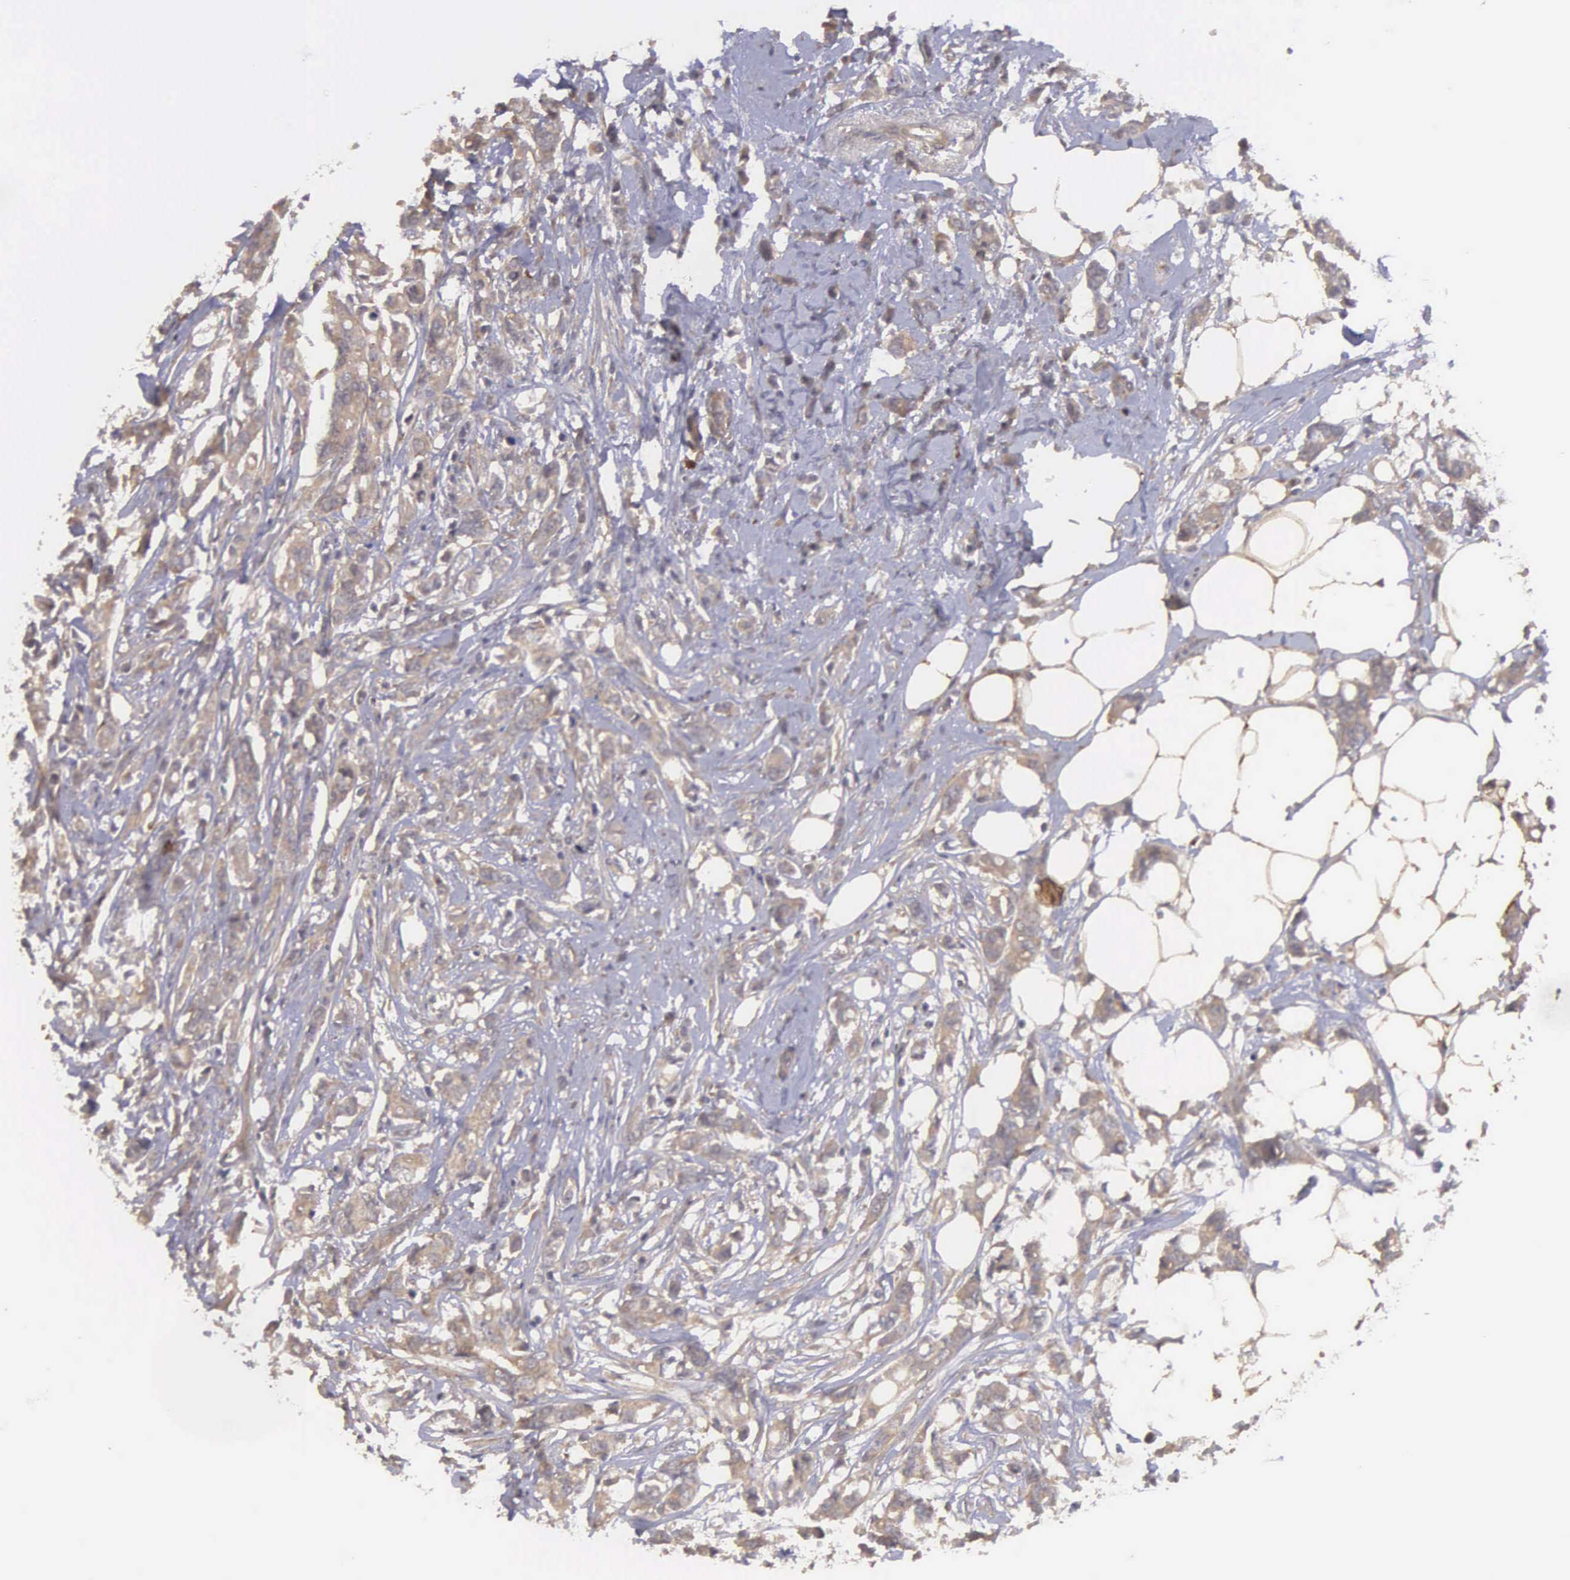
{"staining": {"intensity": "weak", "quantity": ">75%", "location": "cytoplasmic/membranous"}, "tissue": "breast cancer", "cell_type": "Tumor cells", "image_type": "cancer", "snomed": [{"axis": "morphology", "description": "Duct carcinoma"}, {"axis": "topography", "description": "Breast"}], "caption": "Breast invasive ductal carcinoma stained with a protein marker reveals weak staining in tumor cells.", "gene": "RTL10", "patient": {"sex": "female", "age": 84}}